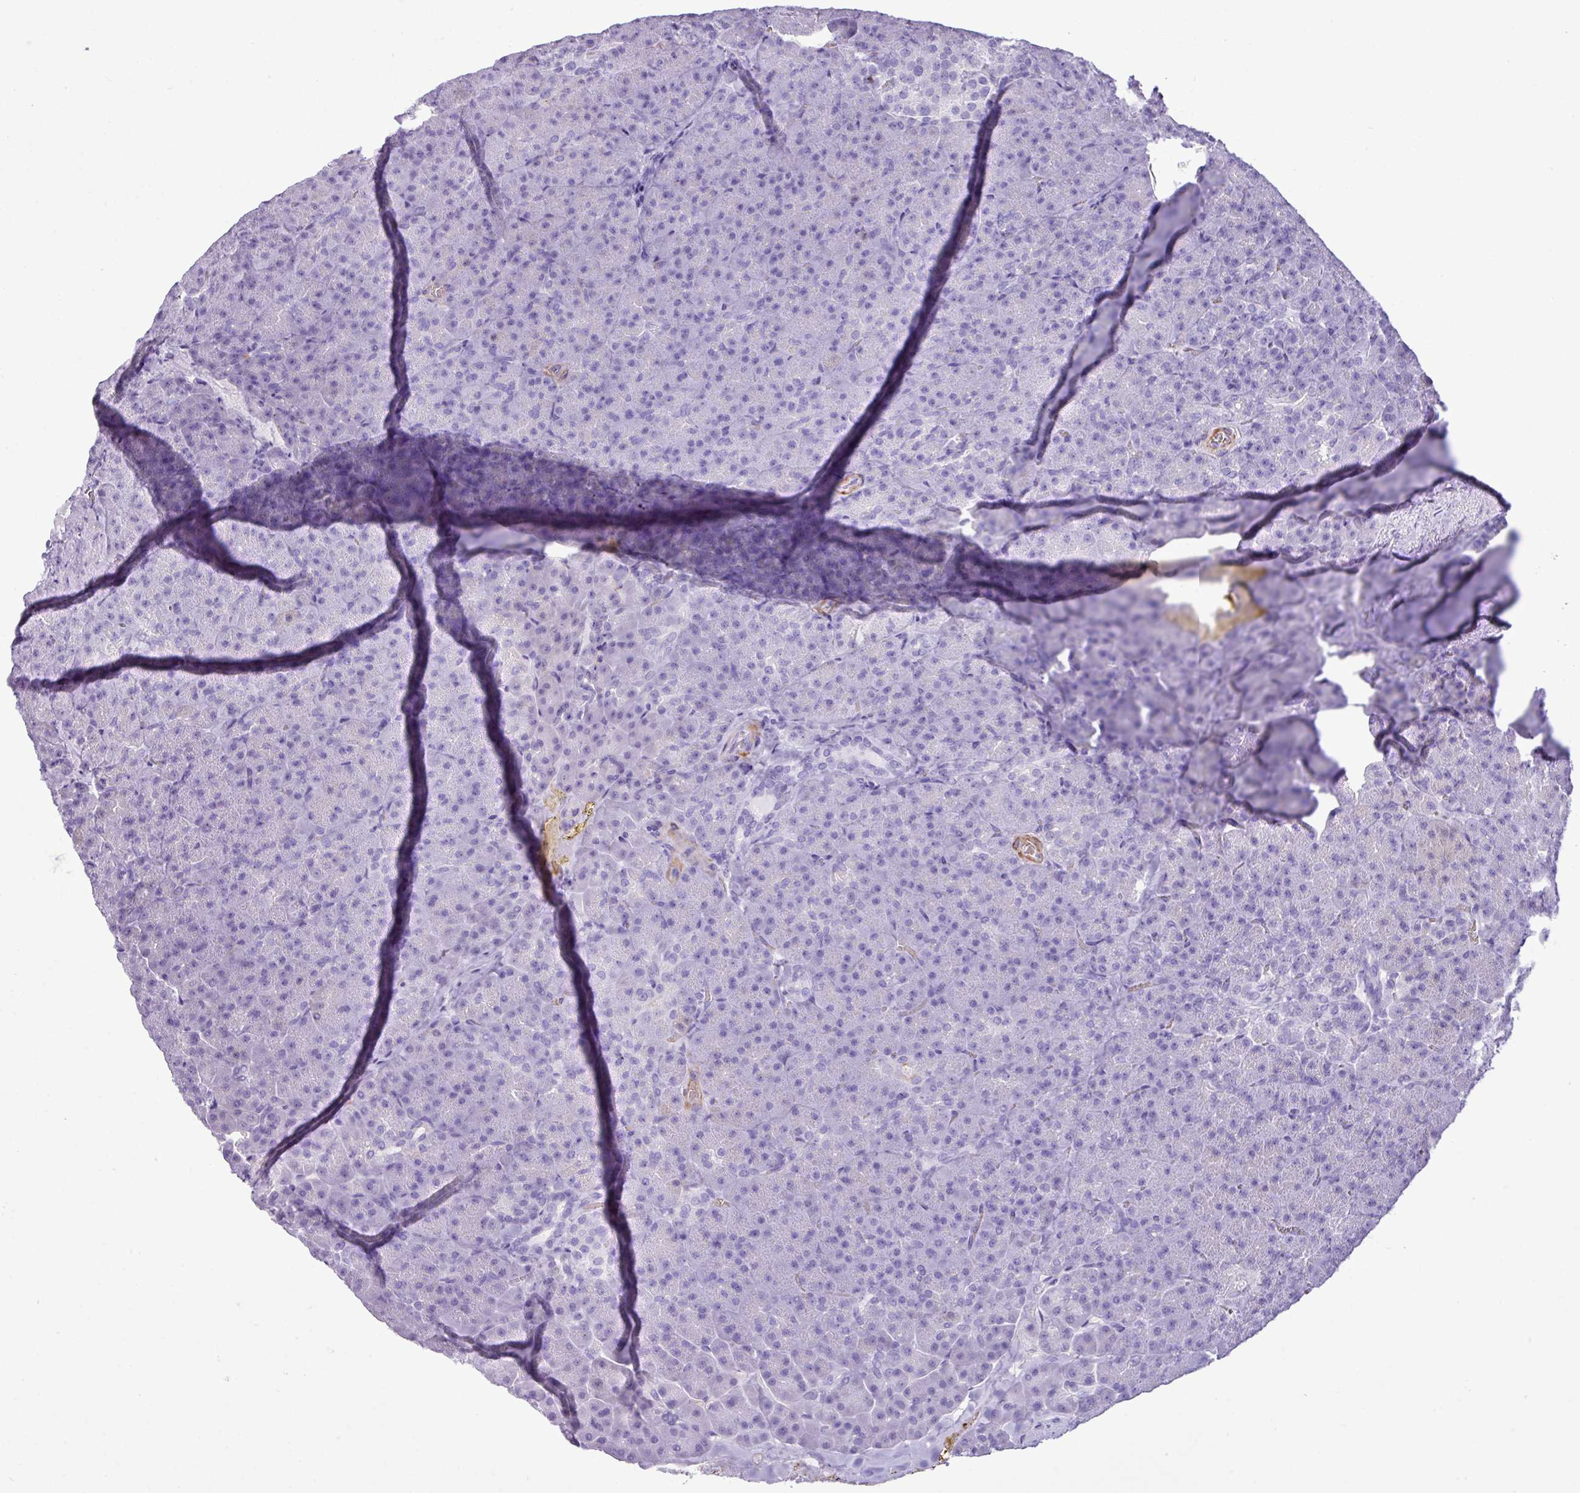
{"staining": {"intensity": "negative", "quantity": "none", "location": "none"}, "tissue": "pancreas", "cell_type": "Exocrine glandular cells", "image_type": "normal", "snomed": [{"axis": "morphology", "description": "Normal tissue, NOS"}, {"axis": "topography", "description": "Pancreas"}], "caption": "Exocrine glandular cells are negative for brown protein staining in benign pancreas. Nuclei are stained in blue.", "gene": "ZSCAN5A", "patient": {"sex": "female", "age": 74}}